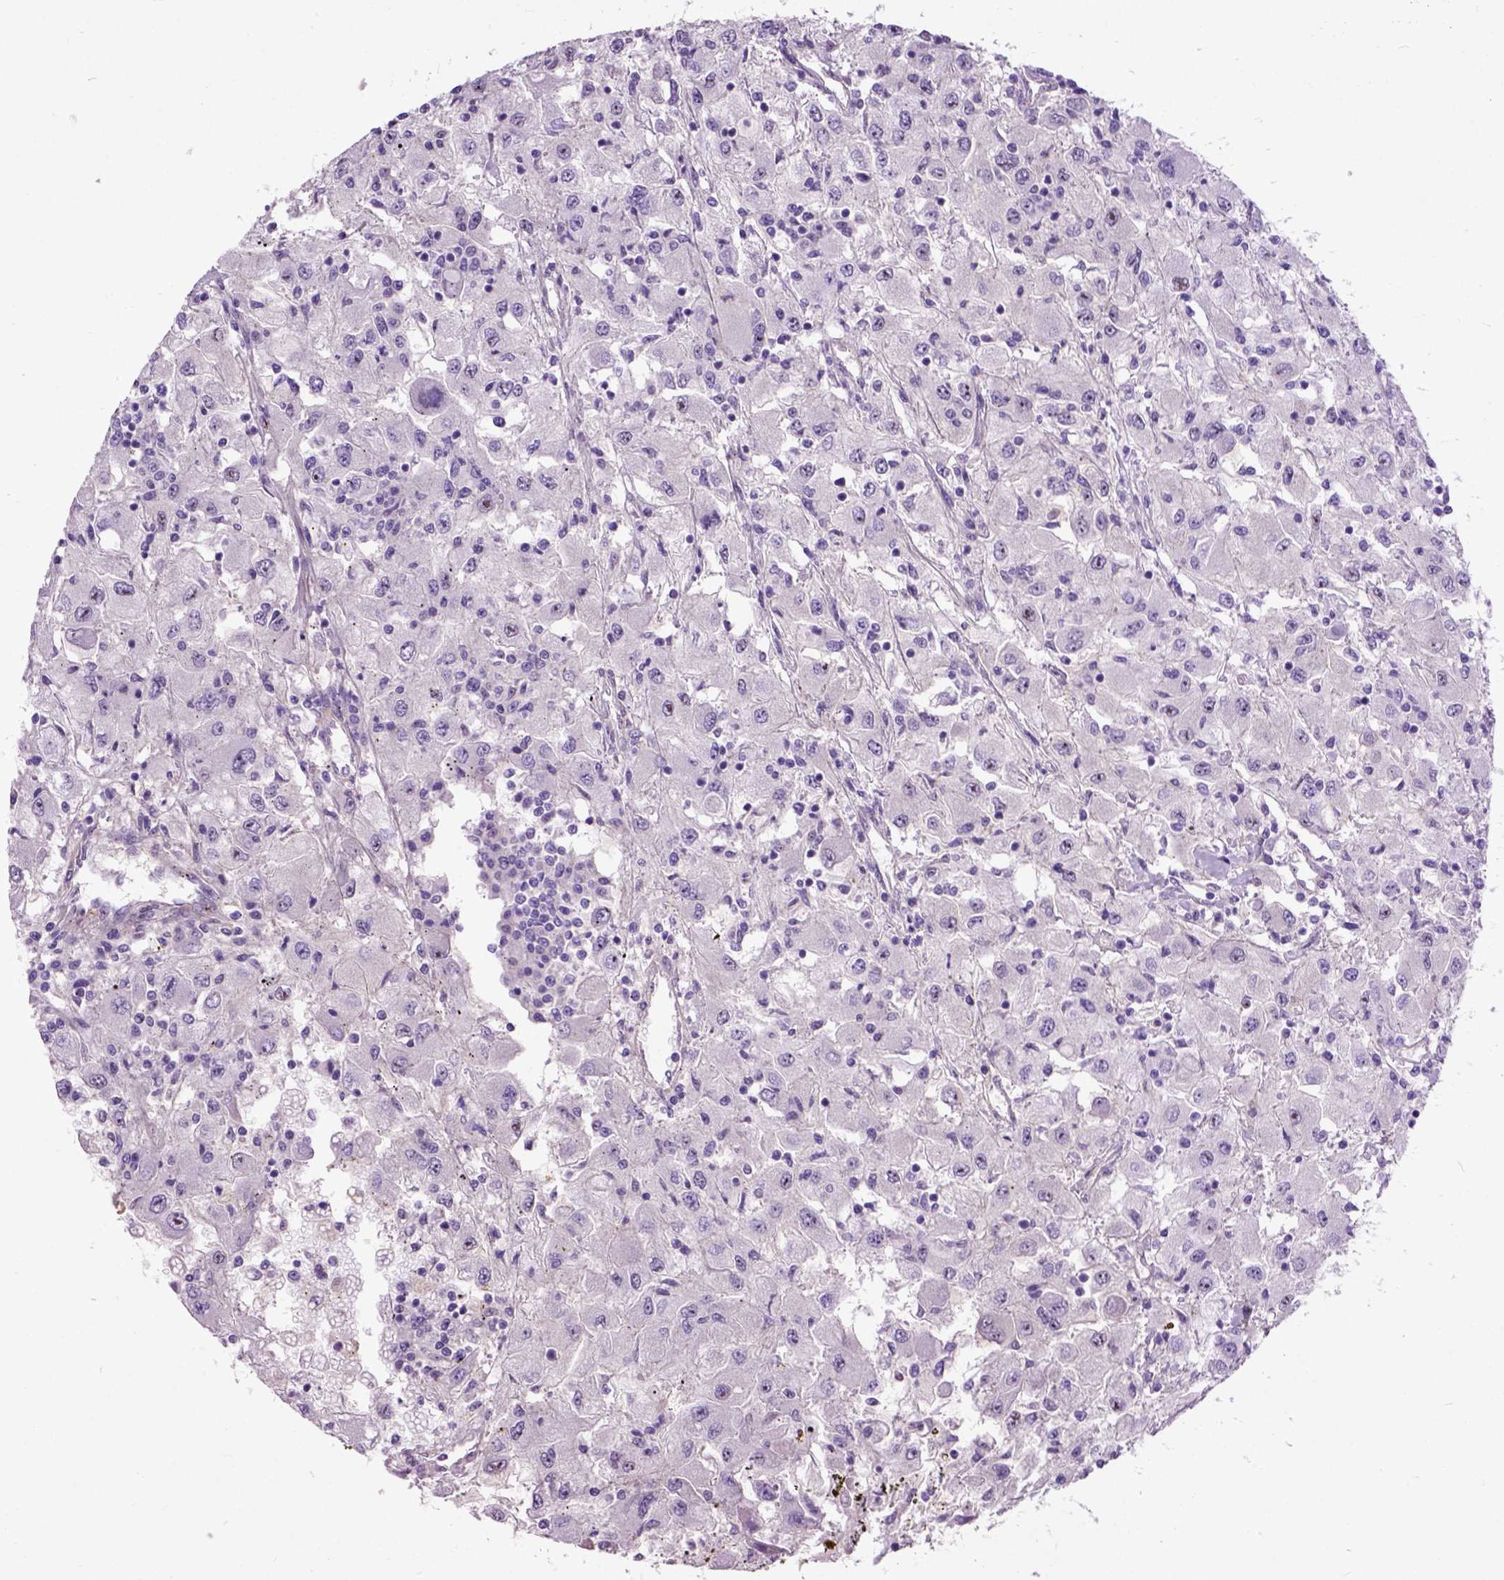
{"staining": {"intensity": "negative", "quantity": "none", "location": "none"}, "tissue": "renal cancer", "cell_type": "Tumor cells", "image_type": "cancer", "snomed": [{"axis": "morphology", "description": "Adenocarcinoma, NOS"}, {"axis": "topography", "description": "Kidney"}], "caption": "Tumor cells are negative for protein expression in human renal cancer.", "gene": "MAPT", "patient": {"sex": "female", "age": 67}}